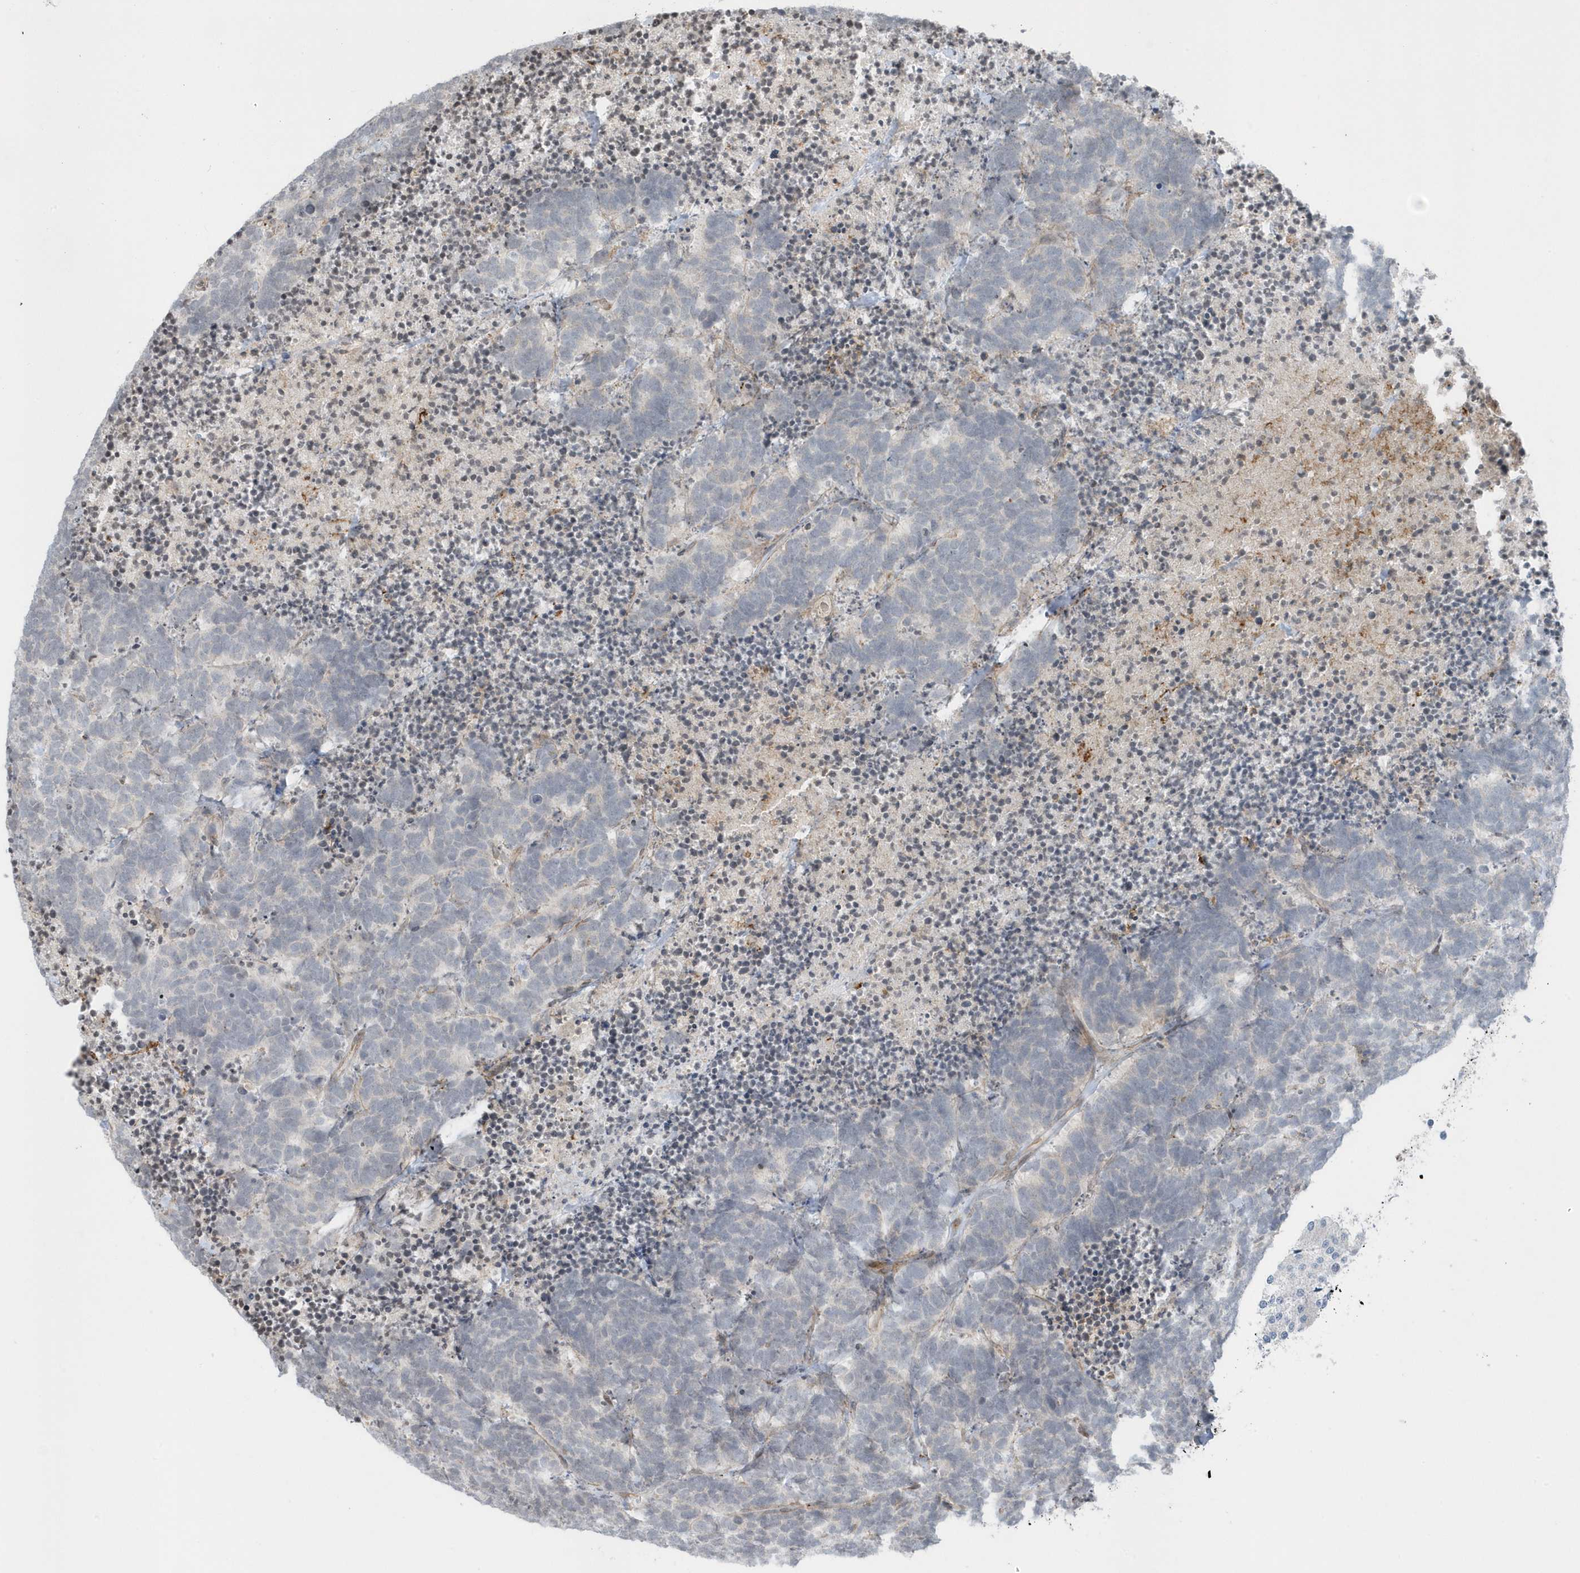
{"staining": {"intensity": "negative", "quantity": "none", "location": "none"}, "tissue": "carcinoid", "cell_type": "Tumor cells", "image_type": "cancer", "snomed": [{"axis": "morphology", "description": "Carcinoma, NOS"}, {"axis": "morphology", "description": "Carcinoid, malignant, NOS"}, {"axis": "topography", "description": "Urinary bladder"}], "caption": "This is an immunohistochemistry micrograph of human malignant carcinoid. There is no staining in tumor cells.", "gene": "CACNB2", "patient": {"sex": "male", "age": 57}}